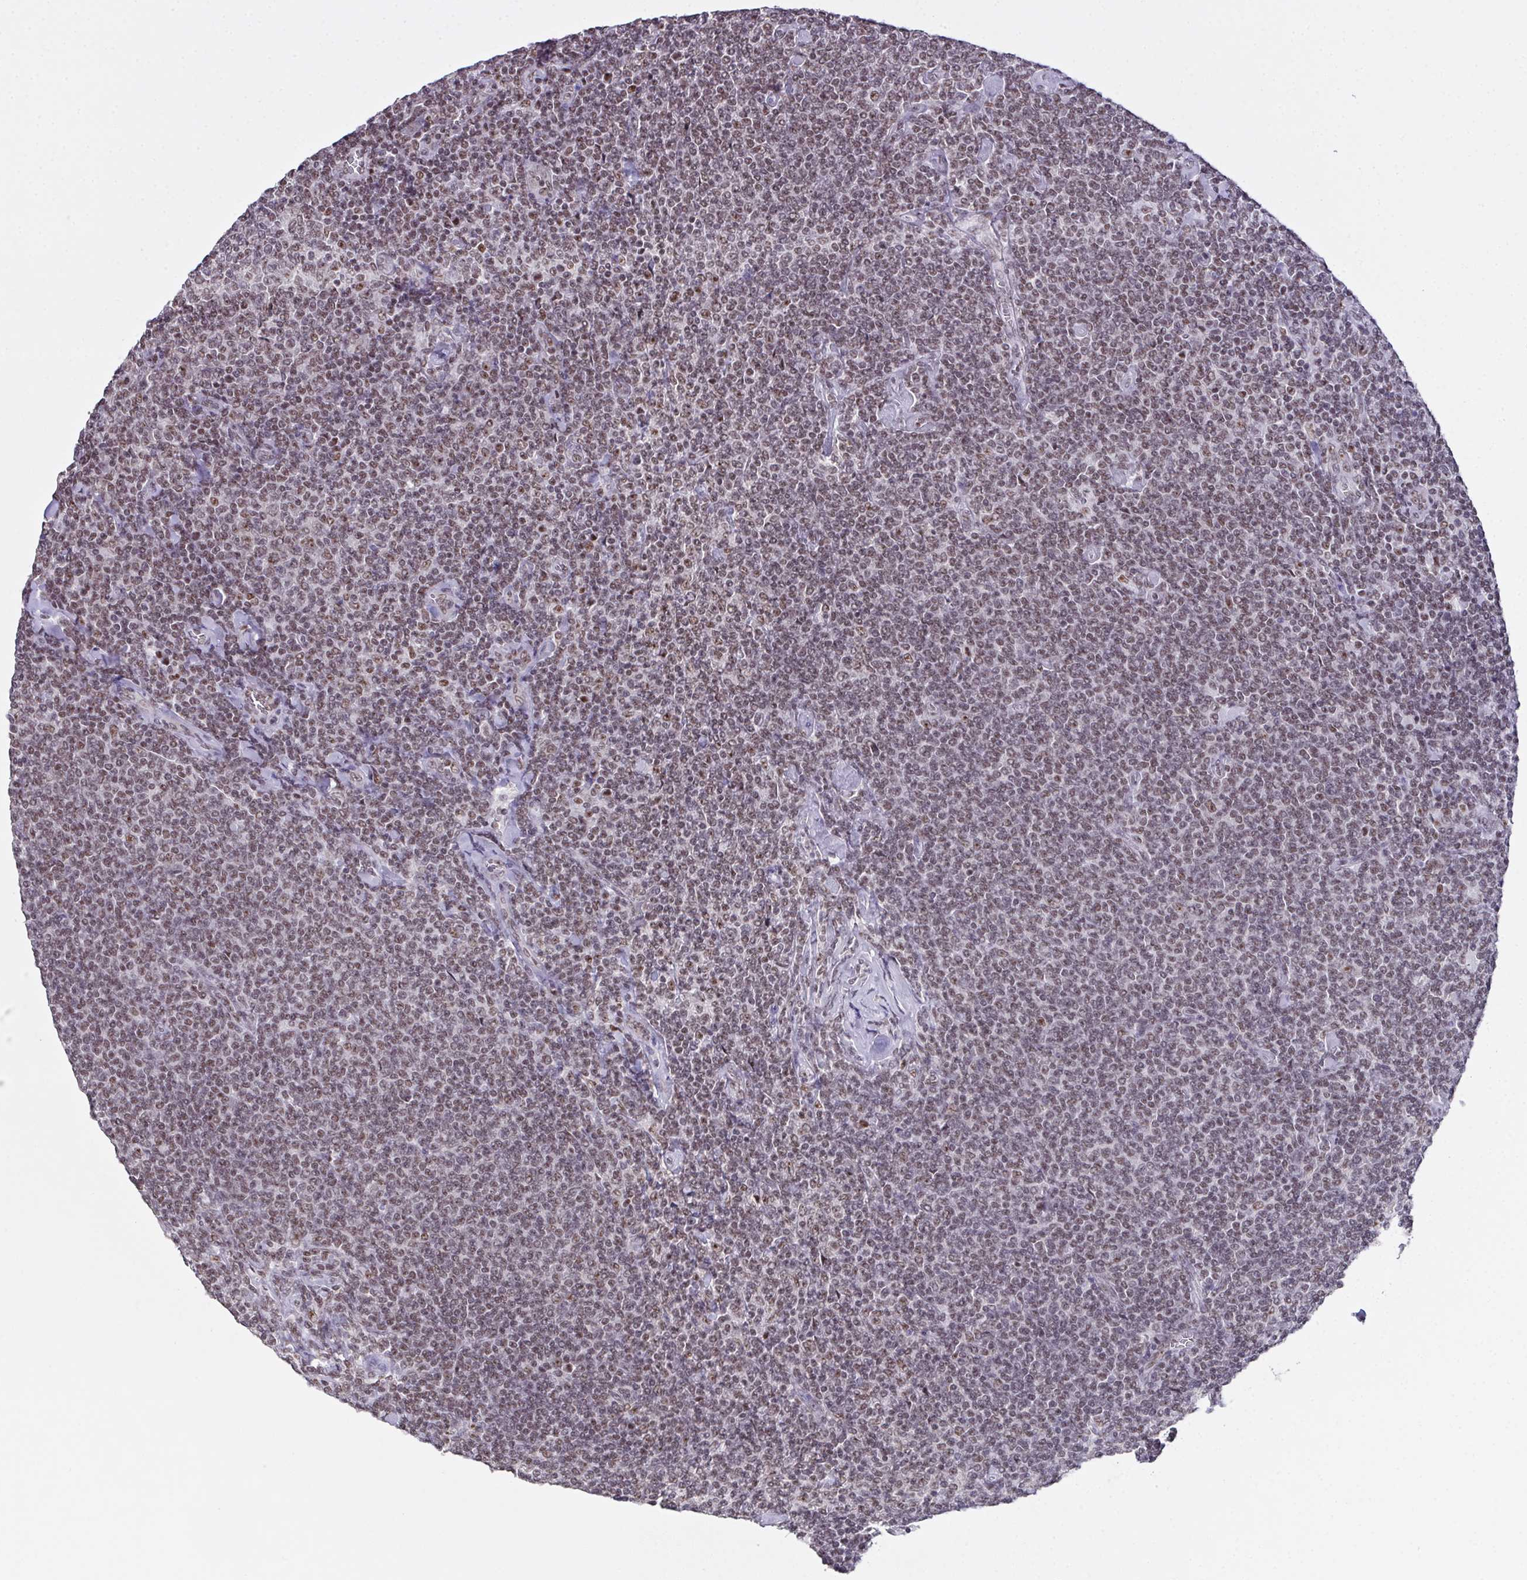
{"staining": {"intensity": "moderate", "quantity": ">75%", "location": "nuclear"}, "tissue": "lymphoma", "cell_type": "Tumor cells", "image_type": "cancer", "snomed": [{"axis": "morphology", "description": "Malignant lymphoma, non-Hodgkin's type, Low grade"}, {"axis": "topography", "description": "Lymph node"}], "caption": "Approximately >75% of tumor cells in lymphoma demonstrate moderate nuclear protein expression as visualized by brown immunohistochemical staining.", "gene": "ZNF800", "patient": {"sex": "male", "age": 52}}